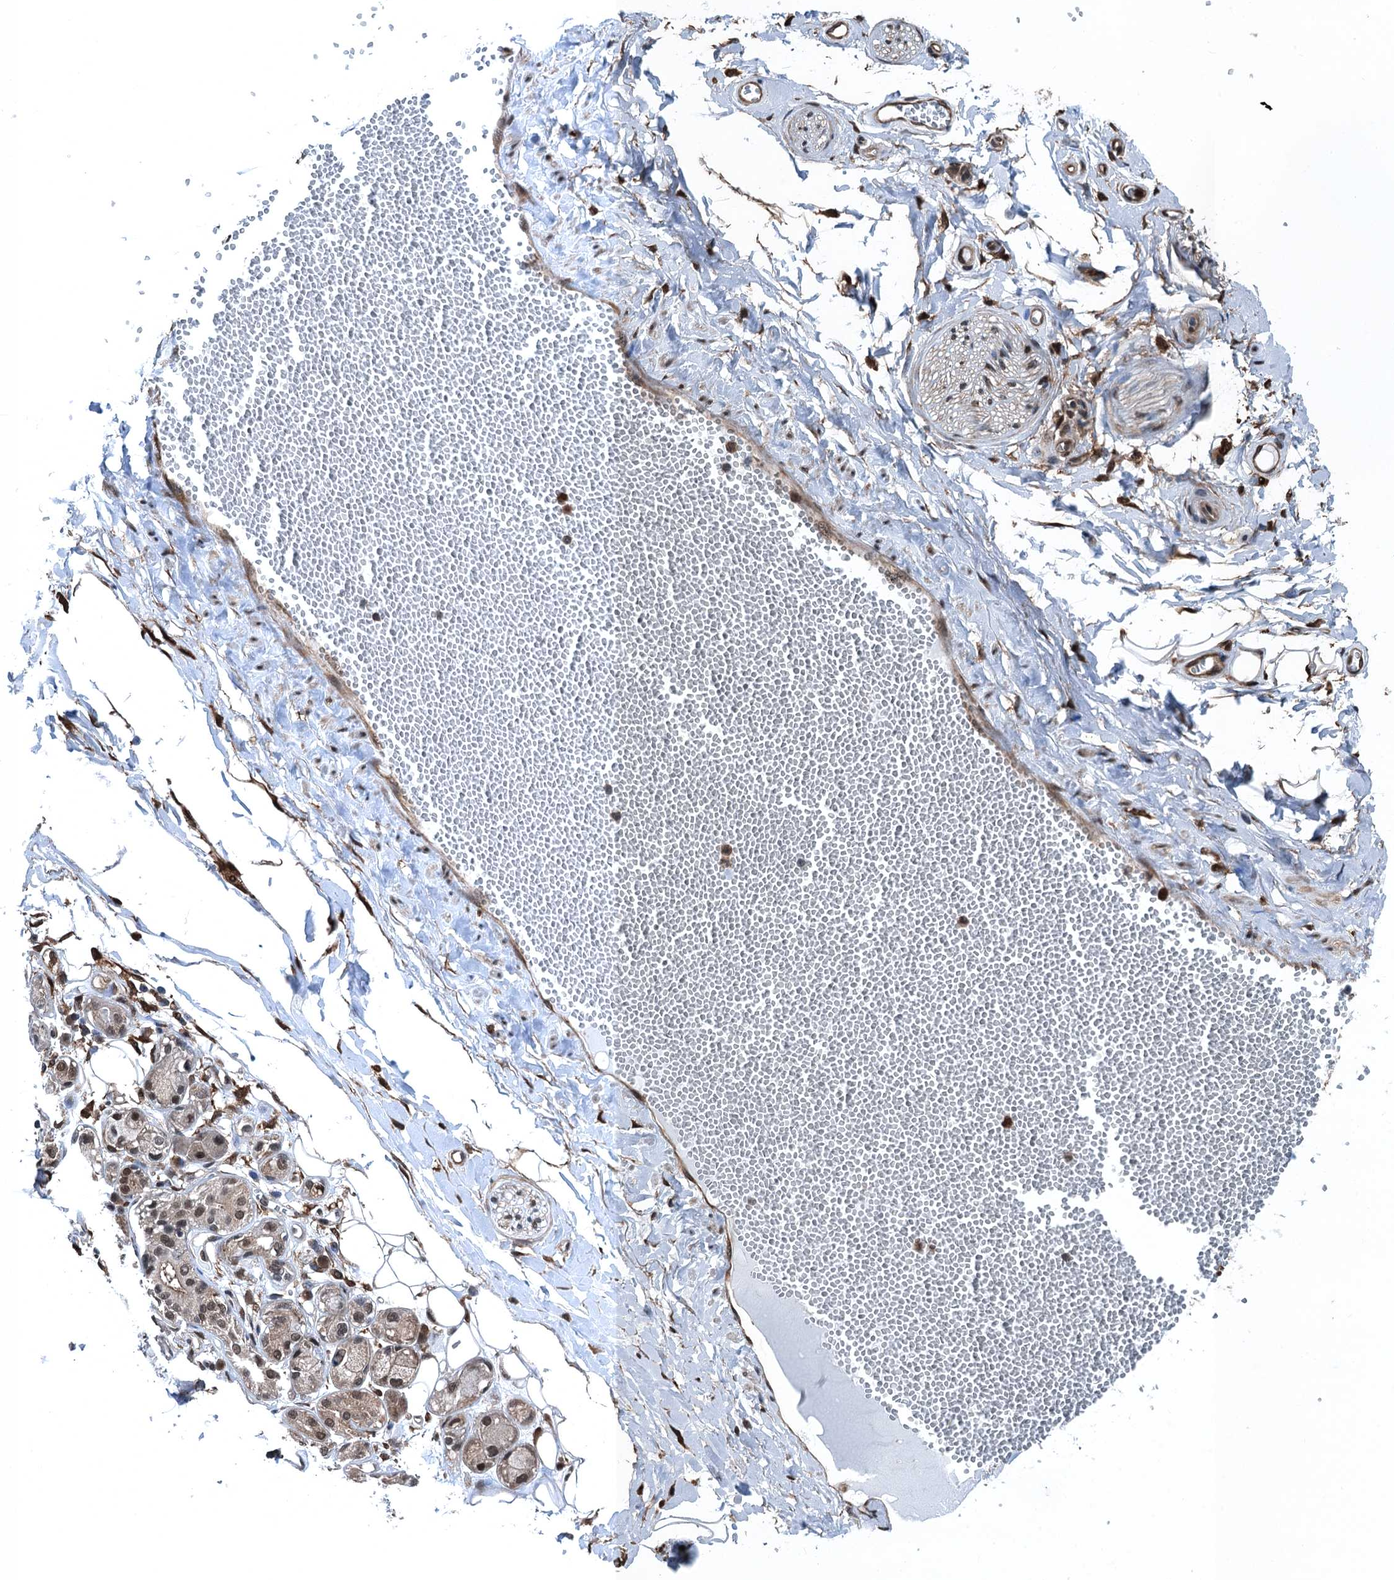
{"staining": {"intensity": "negative", "quantity": "none", "location": "none"}, "tissue": "soft tissue", "cell_type": "Chondrocytes", "image_type": "normal", "snomed": [{"axis": "morphology", "description": "Normal tissue, NOS"}, {"axis": "morphology", "description": "Inflammation, NOS"}, {"axis": "topography", "description": "Salivary gland"}, {"axis": "topography", "description": "Peripheral nerve tissue"}], "caption": "This is a histopathology image of immunohistochemistry staining of normal soft tissue, which shows no staining in chondrocytes. (Stains: DAB immunohistochemistry (IHC) with hematoxylin counter stain, Microscopy: brightfield microscopy at high magnification).", "gene": "RNH1", "patient": {"sex": "female", "age": 75}}